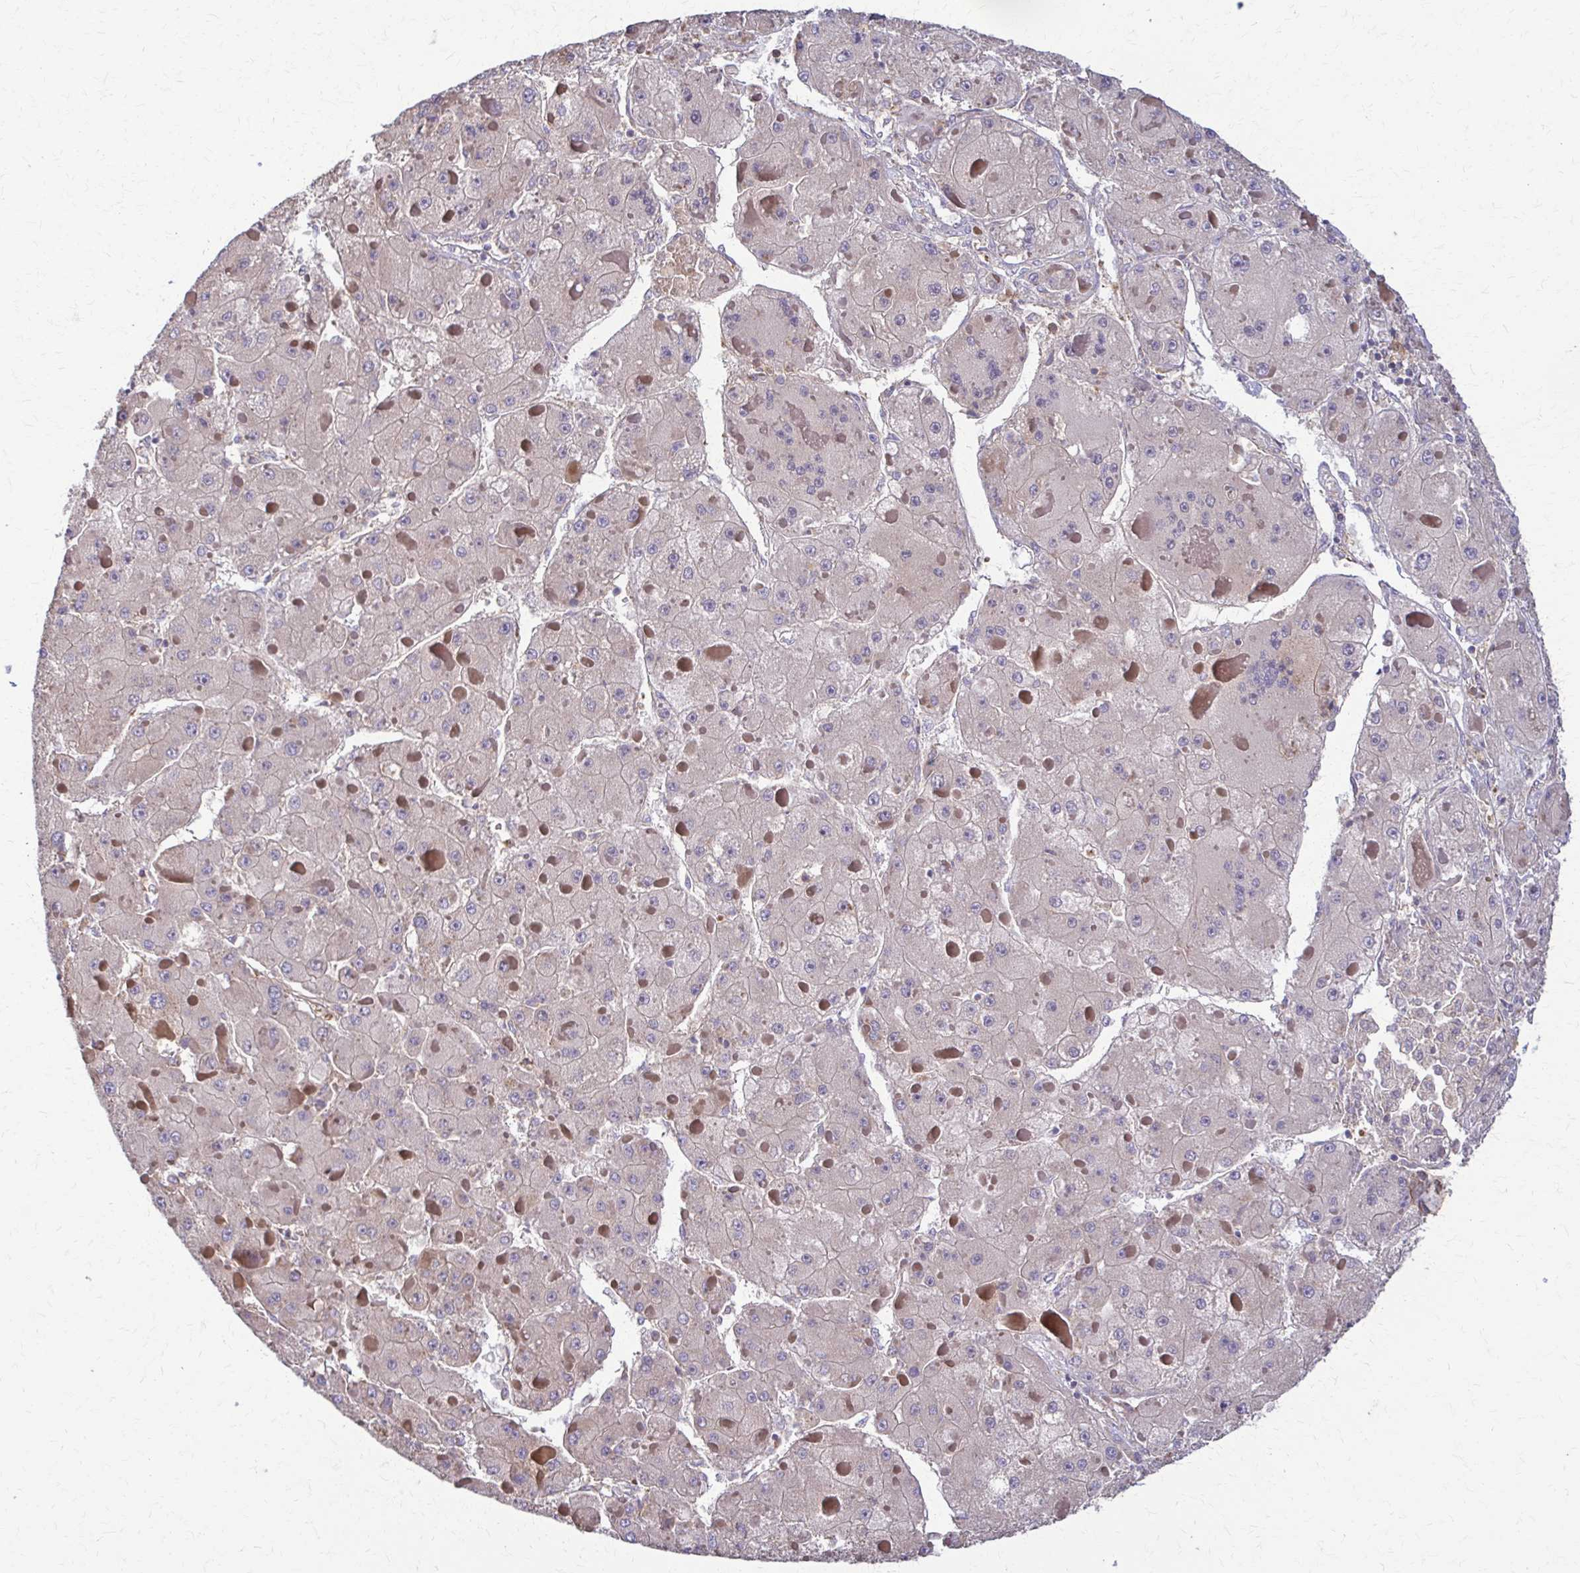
{"staining": {"intensity": "negative", "quantity": "none", "location": "none"}, "tissue": "liver cancer", "cell_type": "Tumor cells", "image_type": "cancer", "snomed": [{"axis": "morphology", "description": "Carcinoma, Hepatocellular, NOS"}, {"axis": "topography", "description": "Liver"}], "caption": "The image shows no significant staining in tumor cells of liver cancer.", "gene": "DSP", "patient": {"sex": "female", "age": 73}}